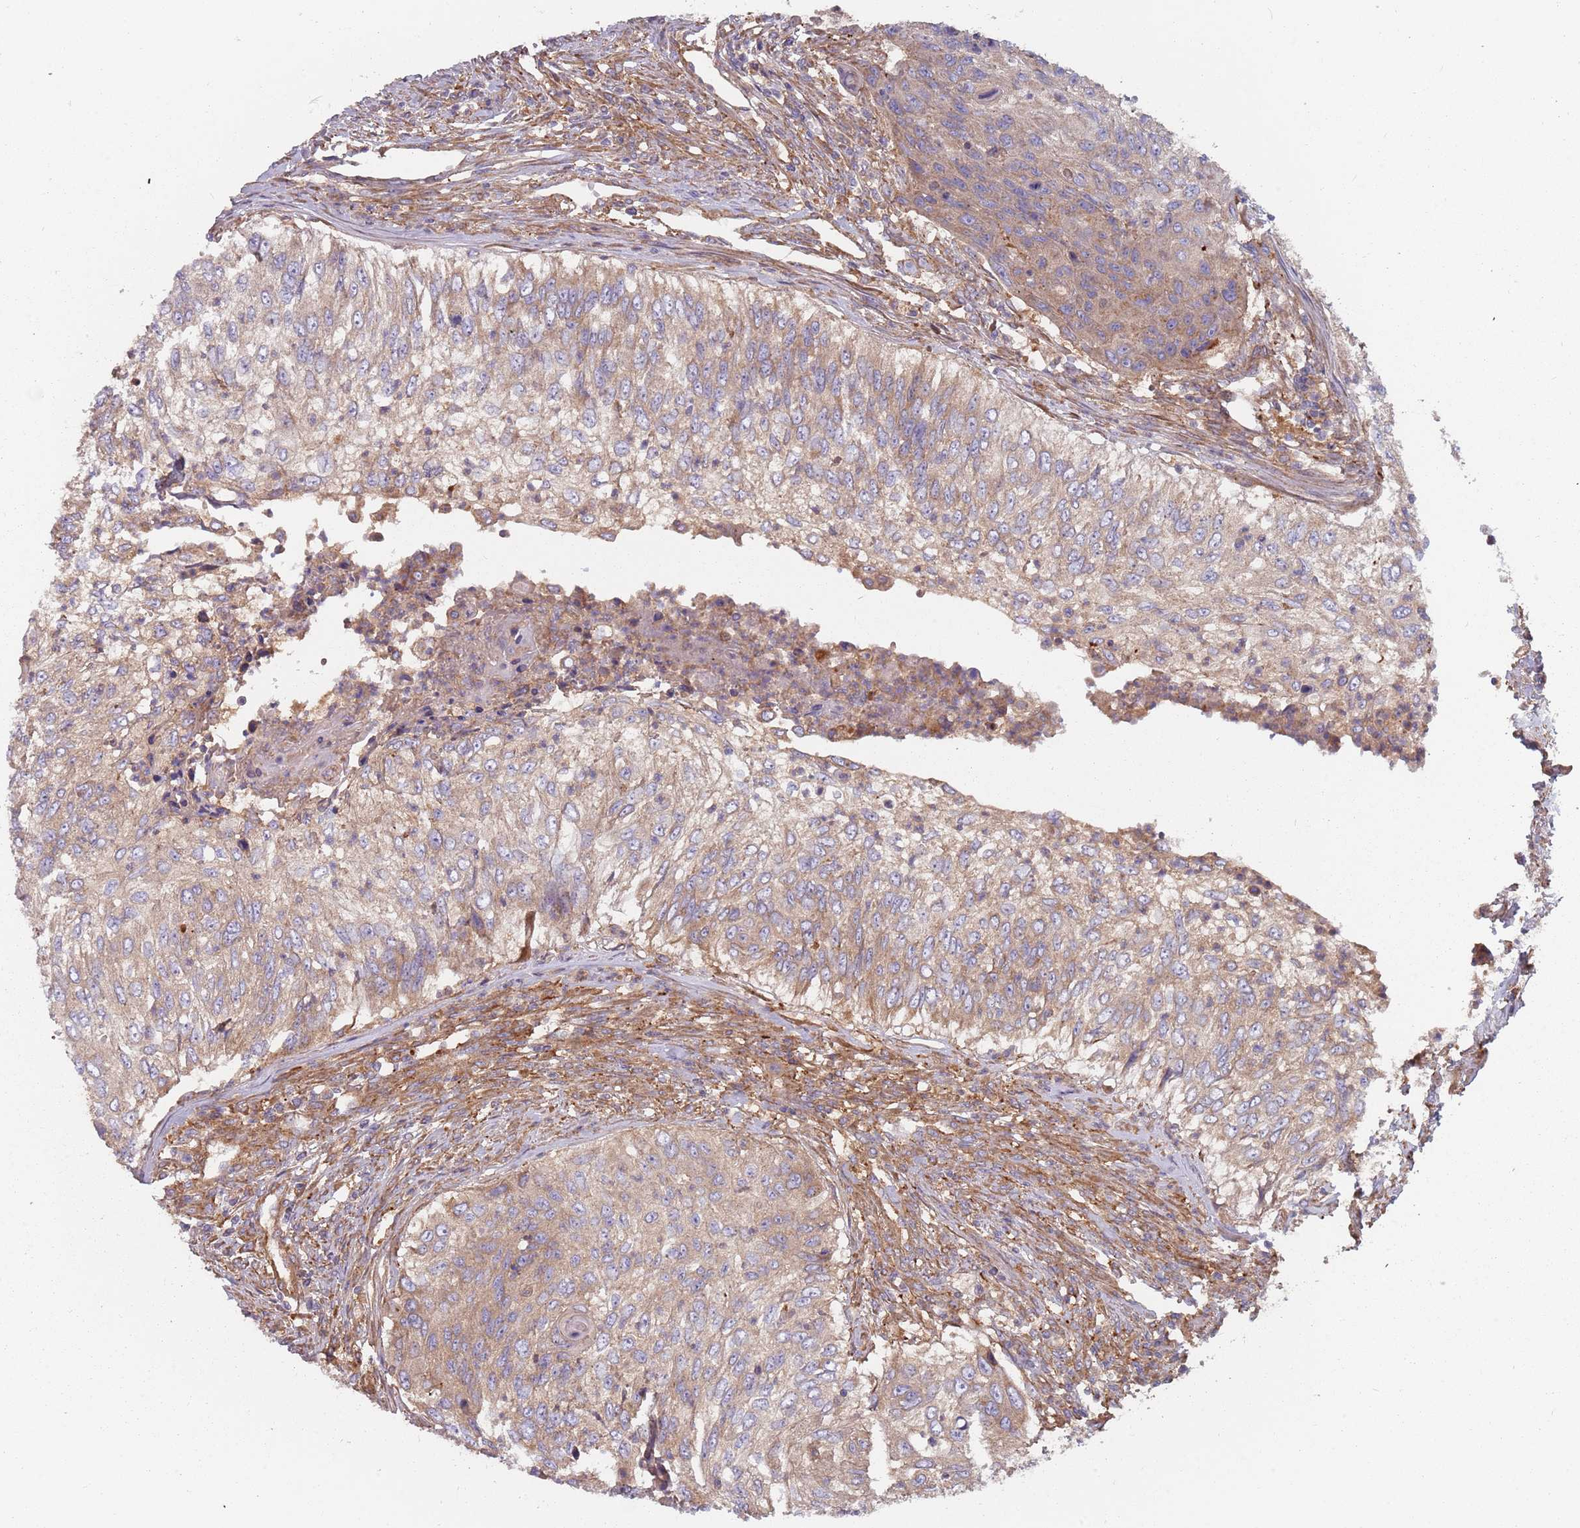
{"staining": {"intensity": "weak", "quantity": "25%-75%", "location": "cytoplasmic/membranous"}, "tissue": "urothelial cancer", "cell_type": "Tumor cells", "image_type": "cancer", "snomed": [{"axis": "morphology", "description": "Urothelial carcinoma, High grade"}, {"axis": "topography", "description": "Urinary bladder"}], "caption": "Immunohistochemical staining of human urothelial carcinoma (high-grade) exhibits low levels of weak cytoplasmic/membranous protein positivity in approximately 25%-75% of tumor cells.", "gene": "SPDL1", "patient": {"sex": "female", "age": 60}}